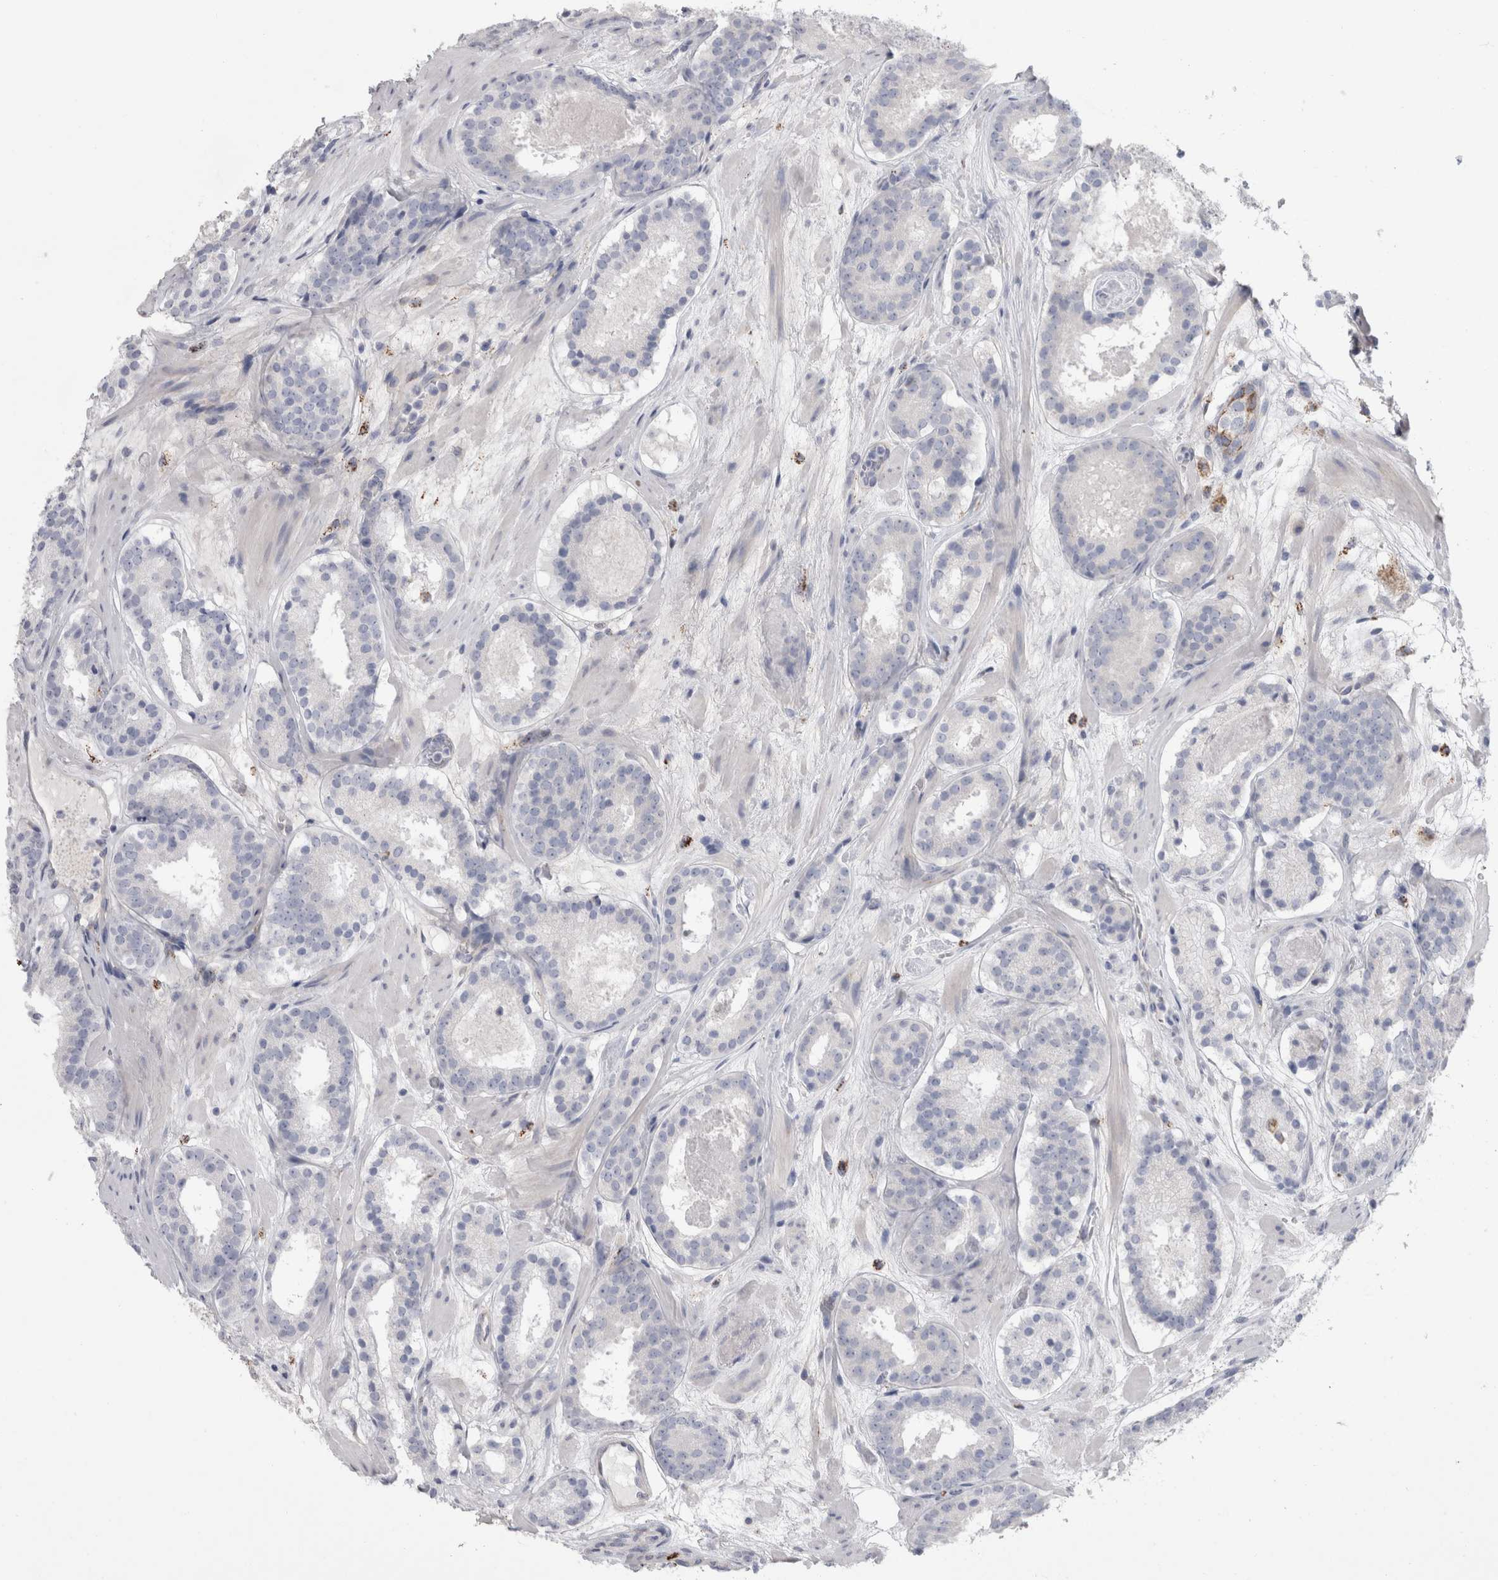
{"staining": {"intensity": "negative", "quantity": "none", "location": "none"}, "tissue": "prostate cancer", "cell_type": "Tumor cells", "image_type": "cancer", "snomed": [{"axis": "morphology", "description": "Adenocarcinoma, Low grade"}, {"axis": "topography", "description": "Prostate"}], "caption": "High magnification brightfield microscopy of low-grade adenocarcinoma (prostate) stained with DAB (brown) and counterstained with hematoxylin (blue): tumor cells show no significant positivity.", "gene": "GATM", "patient": {"sex": "male", "age": 69}}